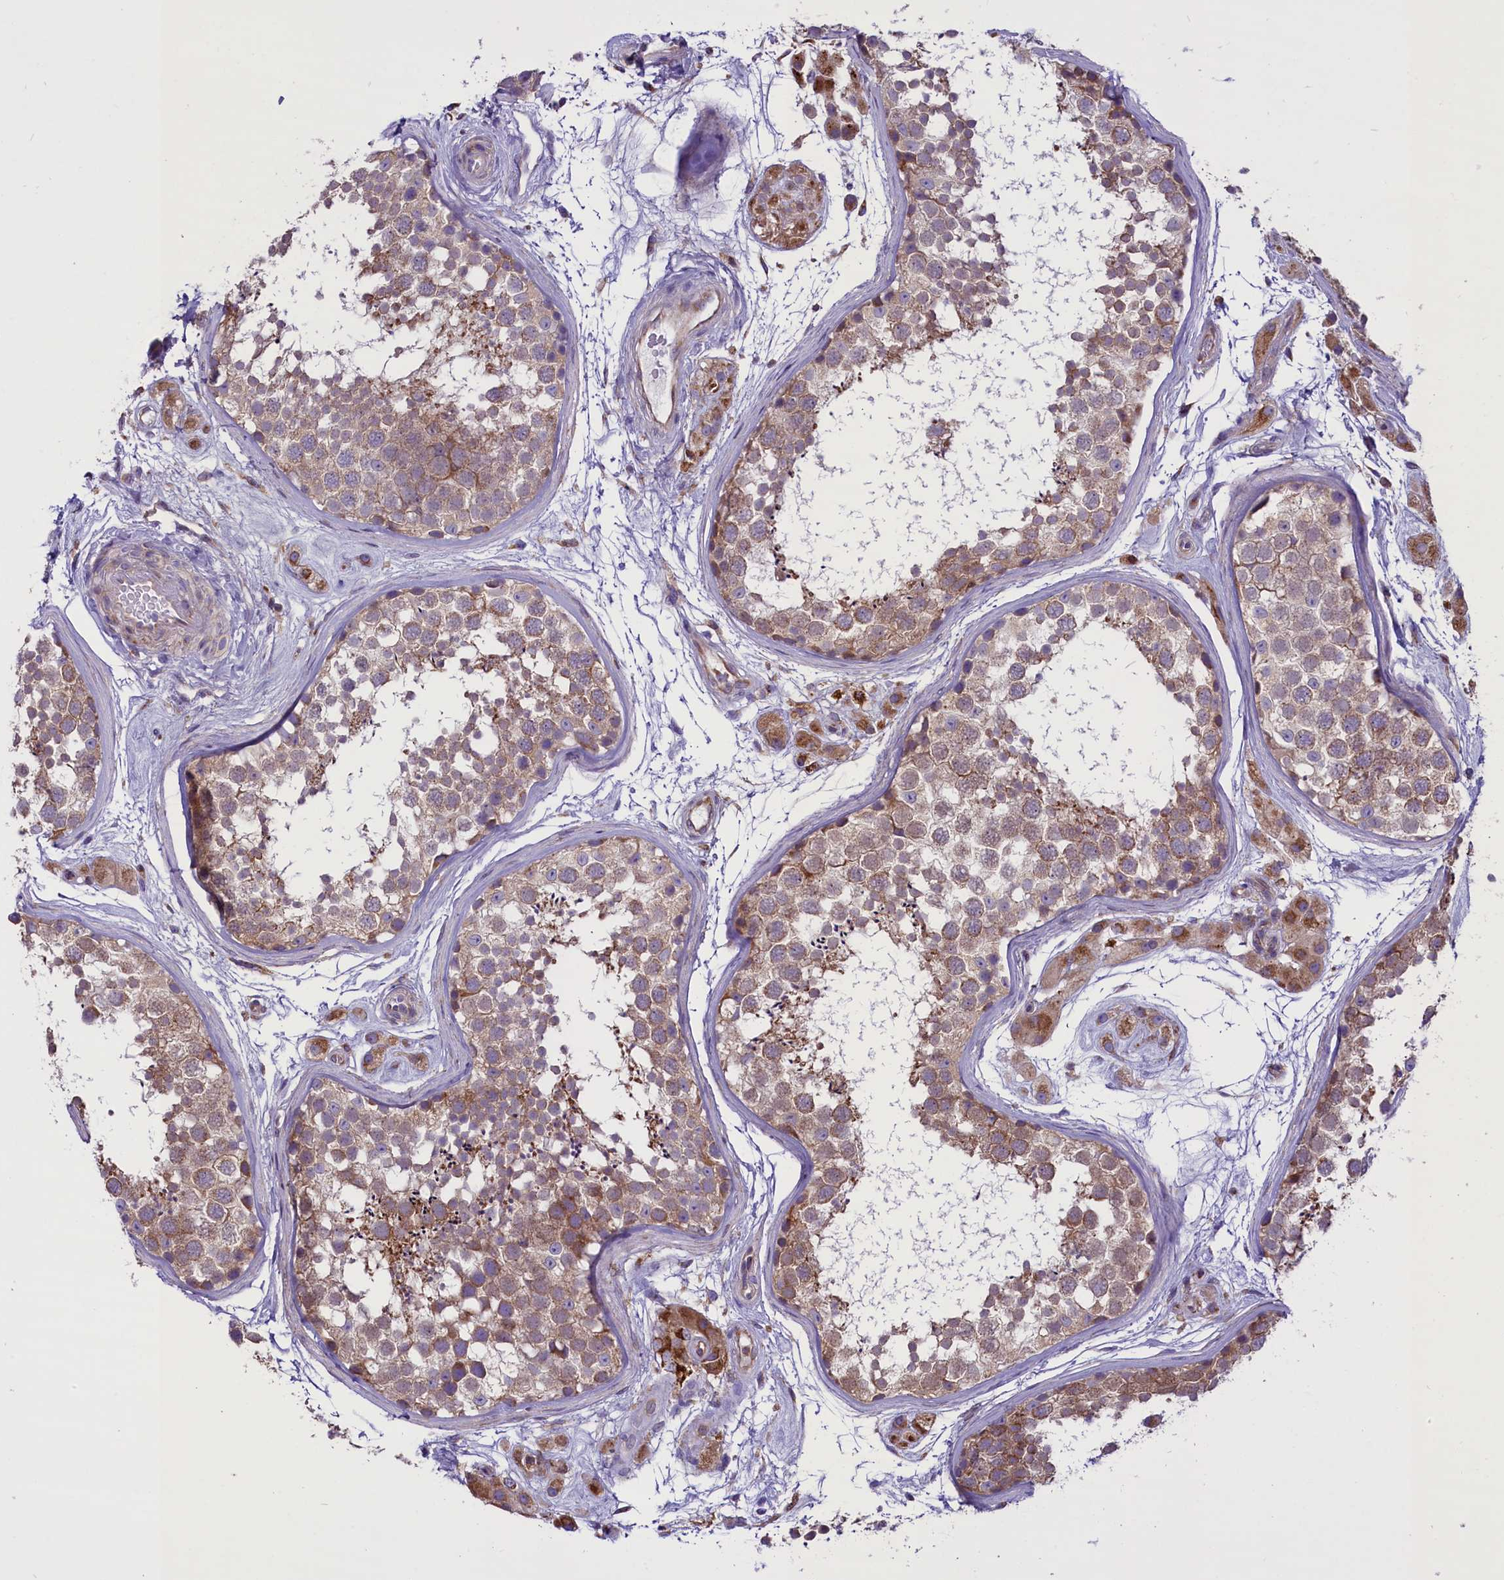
{"staining": {"intensity": "moderate", "quantity": "25%-75%", "location": "cytoplasmic/membranous"}, "tissue": "testis", "cell_type": "Cells in seminiferous ducts", "image_type": "normal", "snomed": [{"axis": "morphology", "description": "Normal tissue, NOS"}, {"axis": "topography", "description": "Testis"}], "caption": "Protein analysis of normal testis displays moderate cytoplasmic/membranous expression in approximately 25%-75% of cells in seminiferous ducts.", "gene": "PTPRU", "patient": {"sex": "male", "age": 56}}